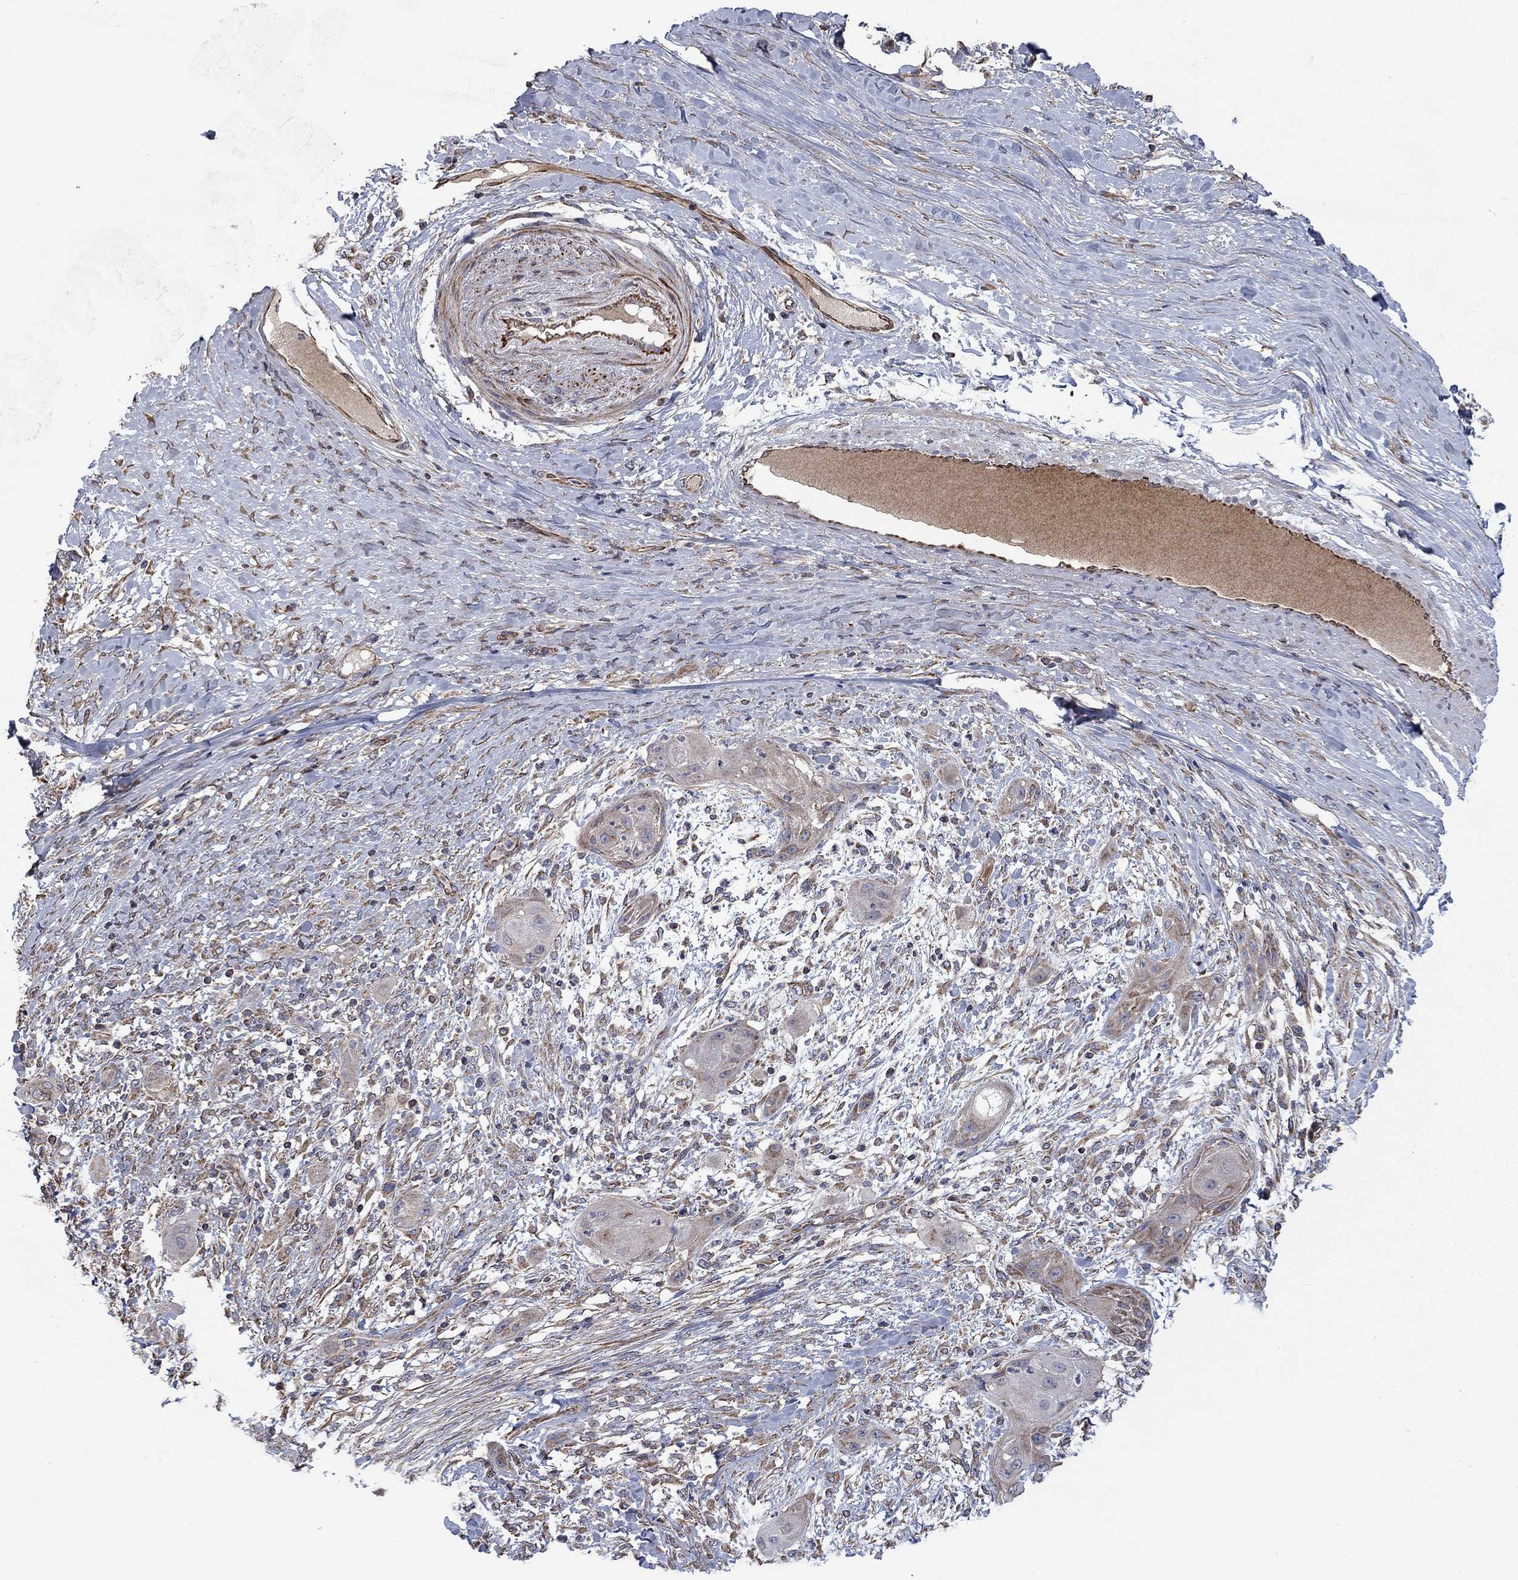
{"staining": {"intensity": "weak", "quantity": "25%-75%", "location": "cytoplasmic/membranous"}, "tissue": "skin cancer", "cell_type": "Tumor cells", "image_type": "cancer", "snomed": [{"axis": "morphology", "description": "Squamous cell carcinoma, NOS"}, {"axis": "topography", "description": "Skin"}], "caption": "Human squamous cell carcinoma (skin) stained with a protein marker displays weak staining in tumor cells.", "gene": "NDUFC1", "patient": {"sex": "male", "age": 62}}